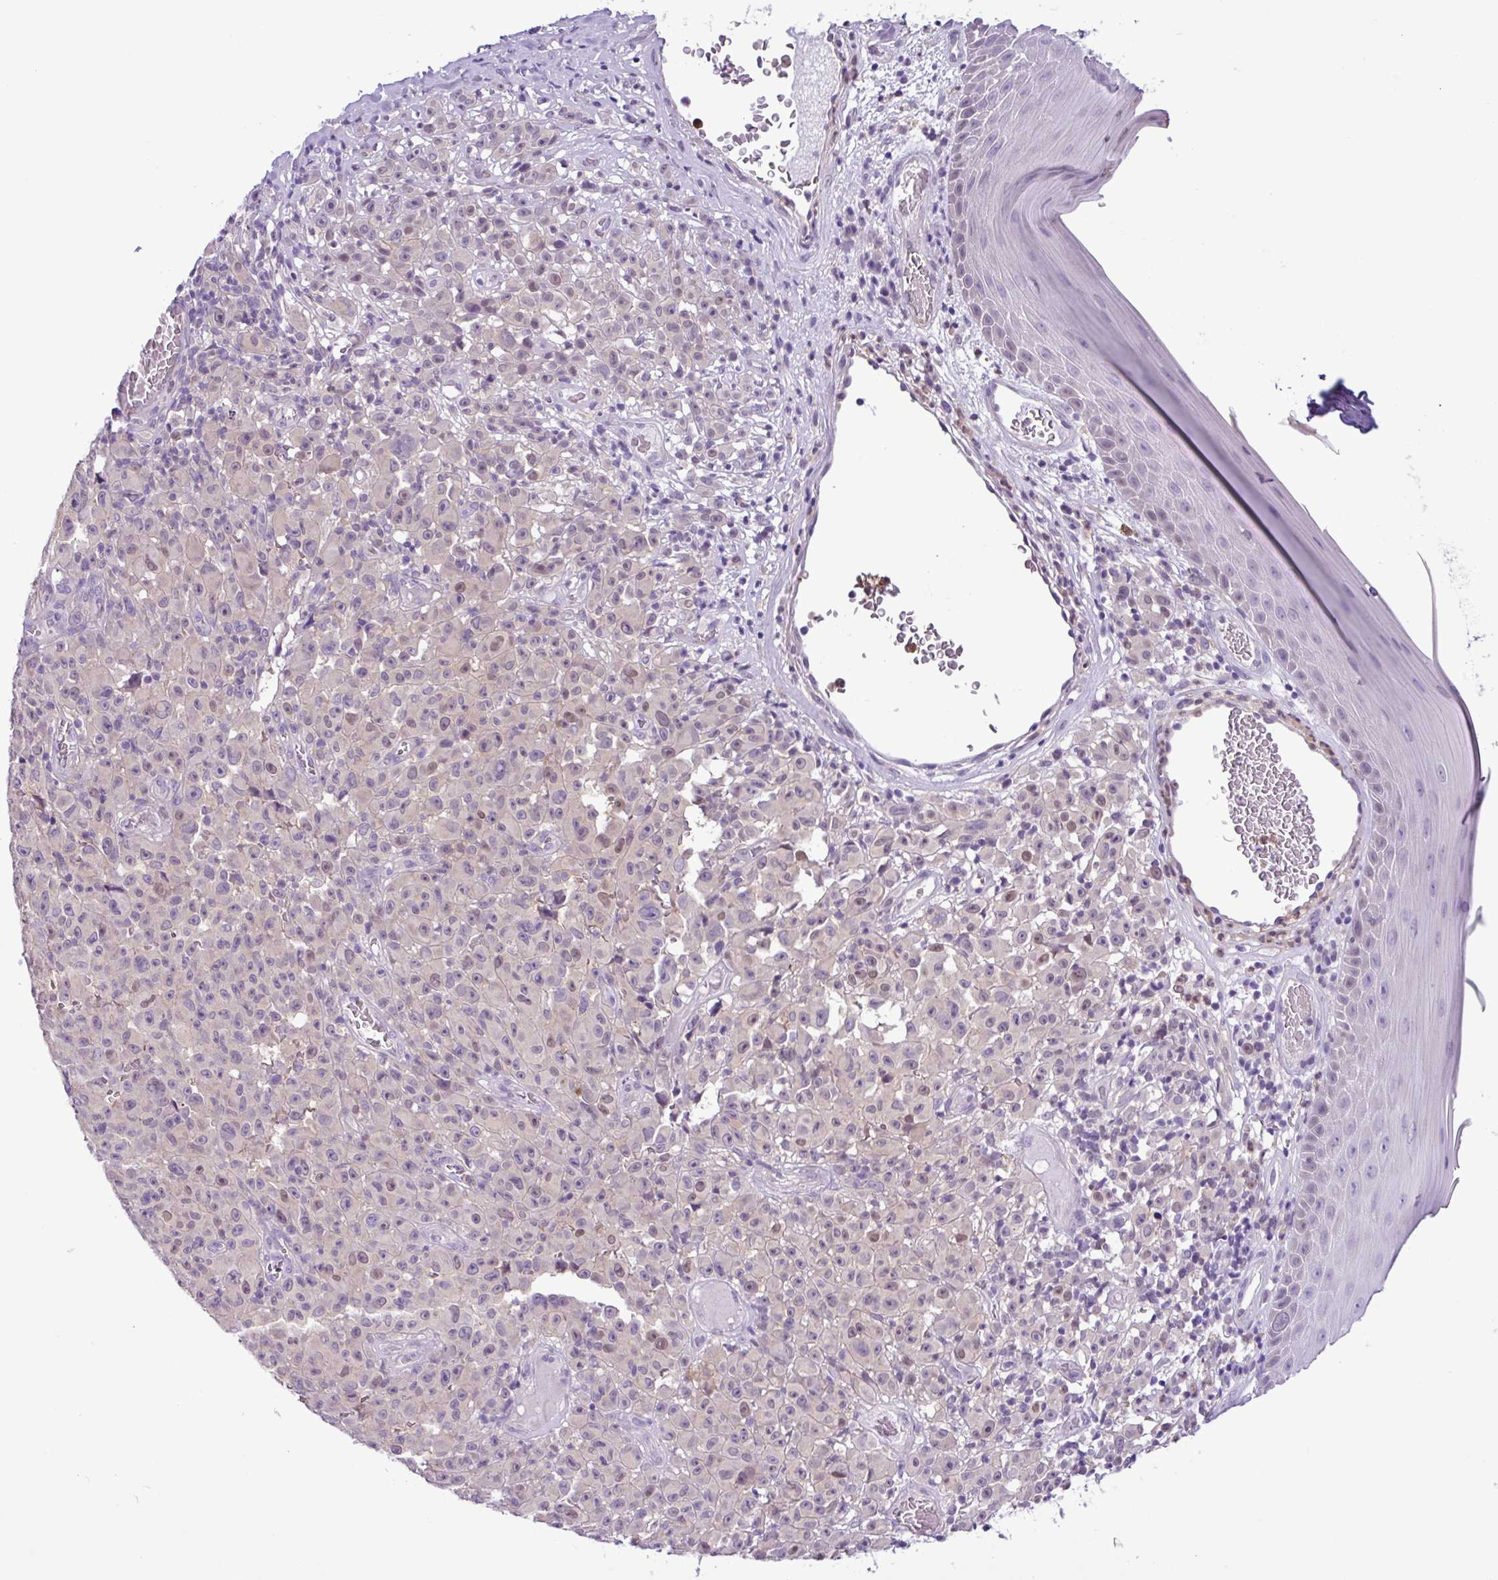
{"staining": {"intensity": "weak", "quantity": "<25%", "location": "nuclear"}, "tissue": "melanoma", "cell_type": "Tumor cells", "image_type": "cancer", "snomed": [{"axis": "morphology", "description": "Malignant melanoma, NOS"}, {"axis": "topography", "description": "Skin"}], "caption": "A high-resolution histopathology image shows immunohistochemistry (IHC) staining of malignant melanoma, which exhibits no significant positivity in tumor cells. (DAB immunohistochemistry visualized using brightfield microscopy, high magnification).", "gene": "TONSL", "patient": {"sex": "female", "age": 82}}